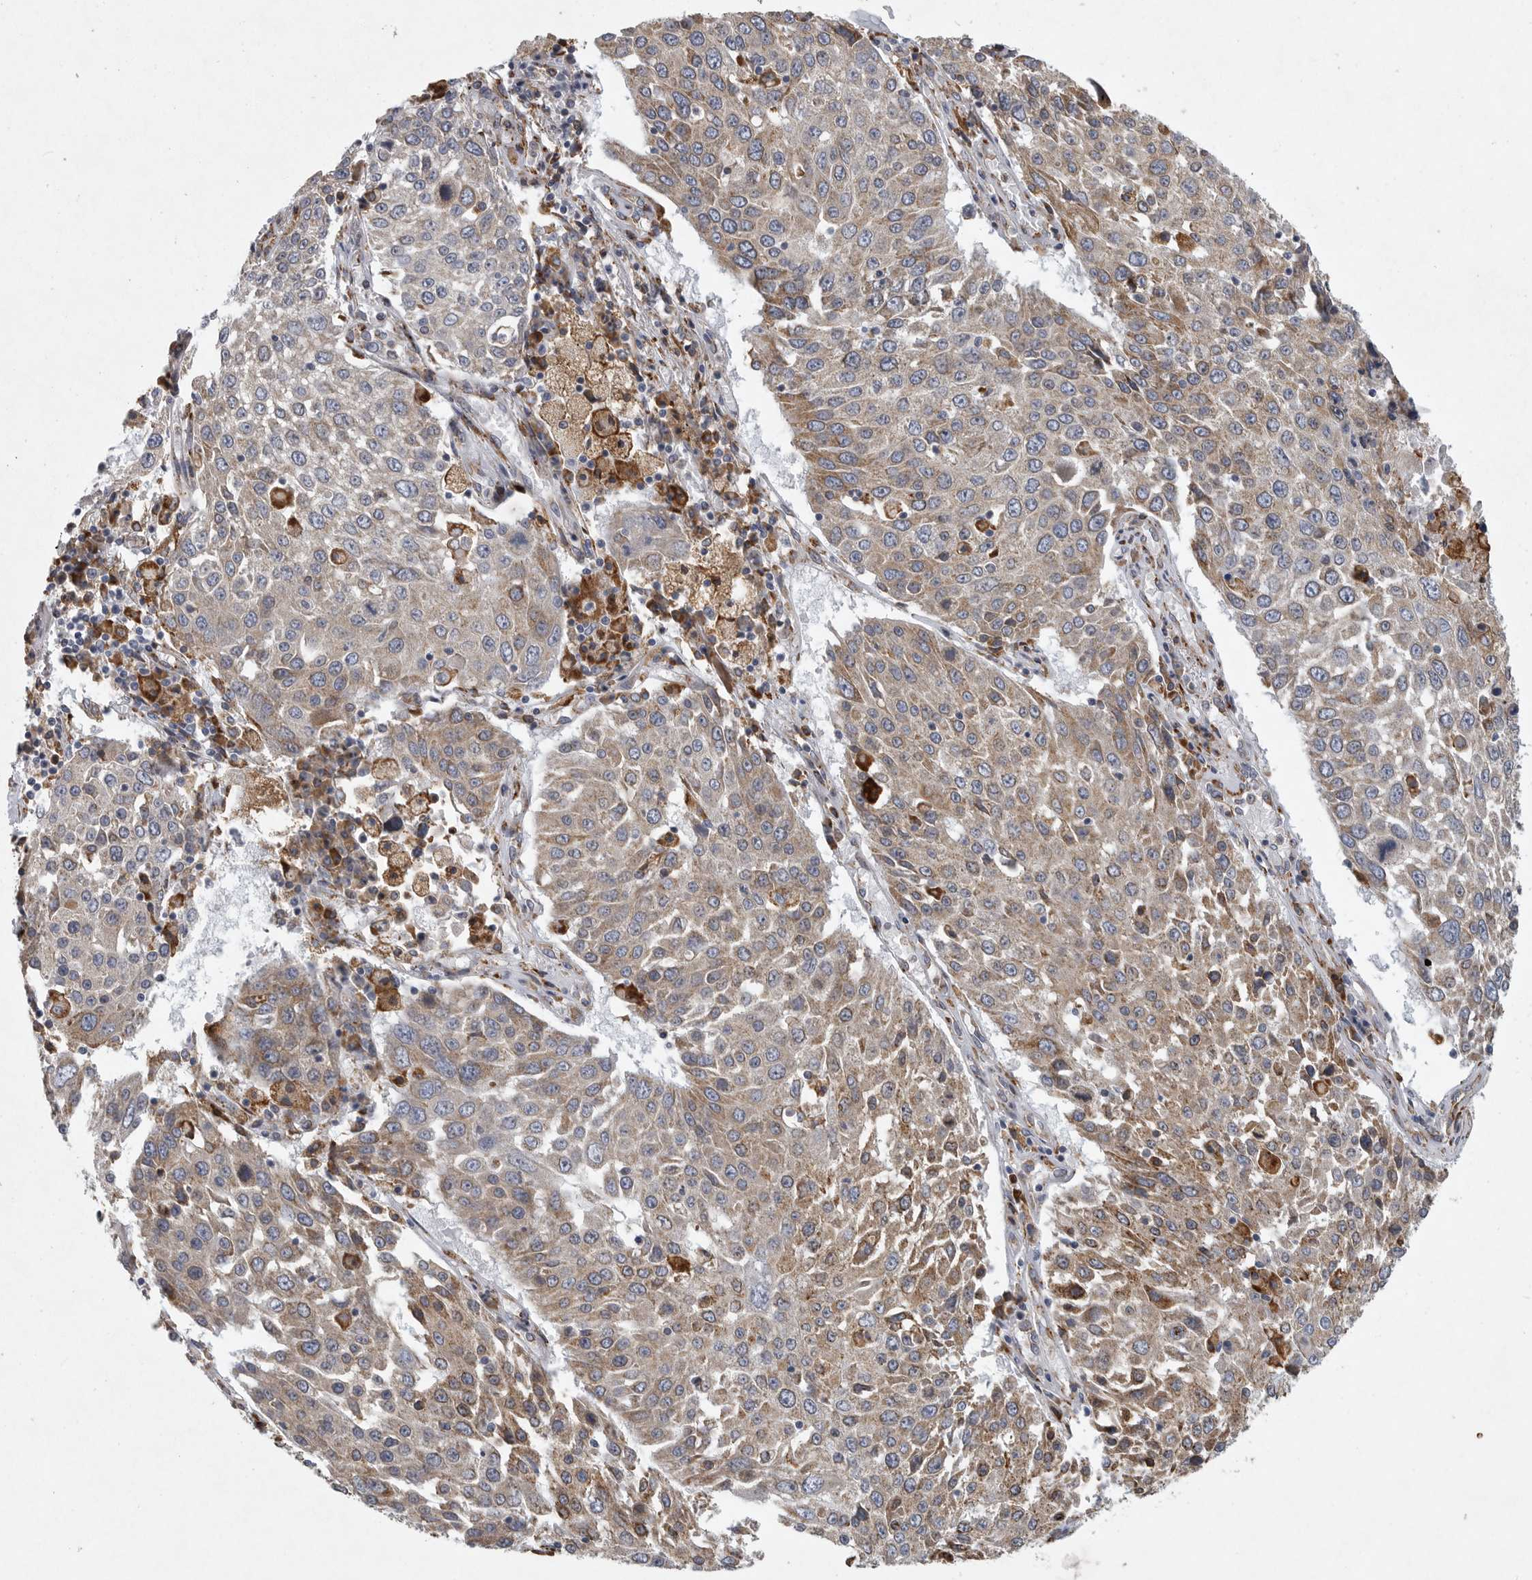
{"staining": {"intensity": "moderate", "quantity": ">75%", "location": "cytoplasmic/membranous"}, "tissue": "lung cancer", "cell_type": "Tumor cells", "image_type": "cancer", "snomed": [{"axis": "morphology", "description": "Squamous cell carcinoma, NOS"}, {"axis": "topography", "description": "Lung"}], "caption": "A medium amount of moderate cytoplasmic/membranous expression is present in approximately >75% of tumor cells in squamous cell carcinoma (lung) tissue.", "gene": "MINPP1", "patient": {"sex": "male", "age": 65}}